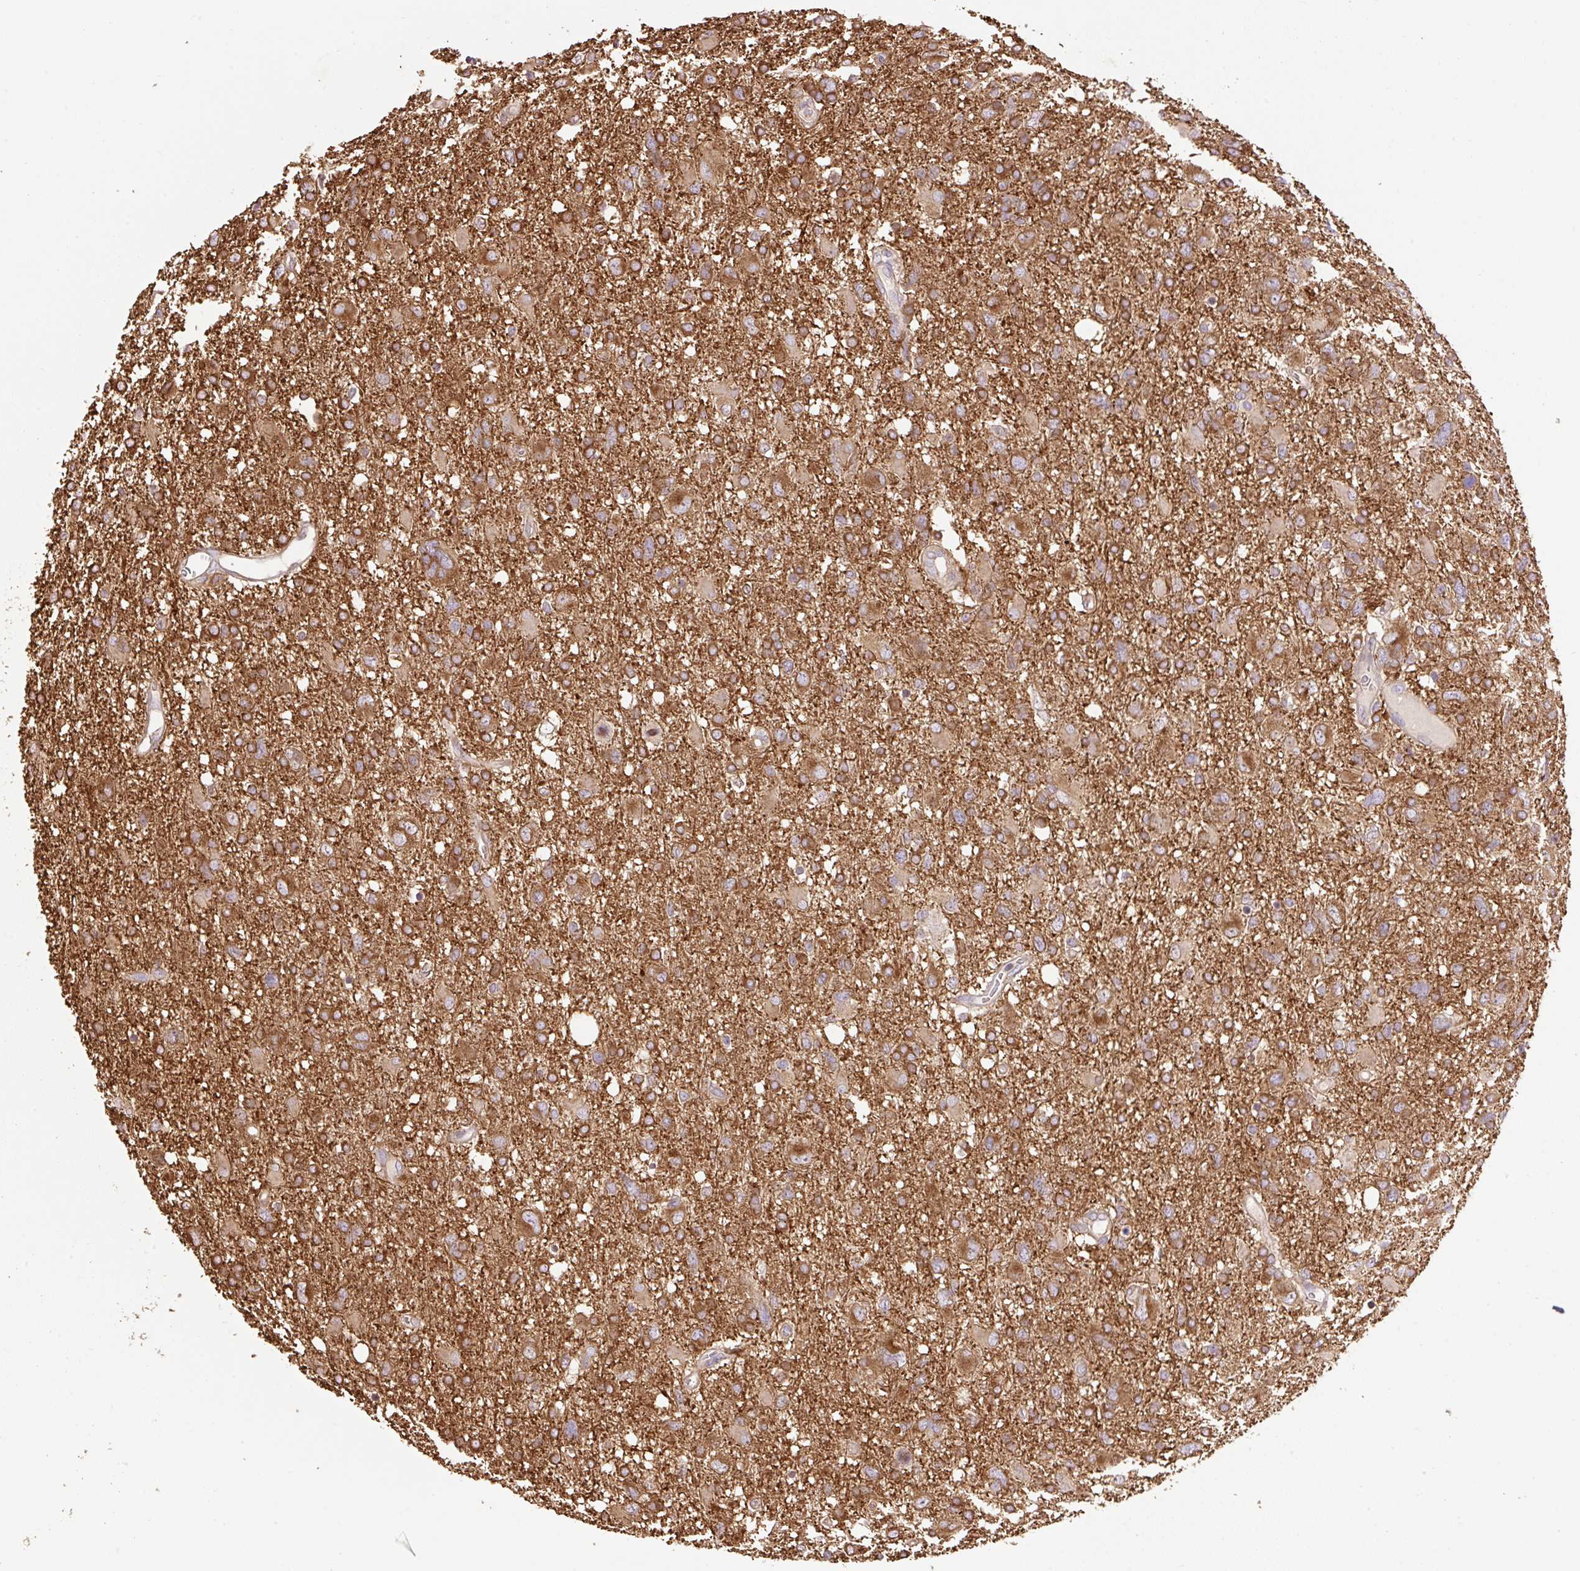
{"staining": {"intensity": "moderate", "quantity": ">75%", "location": "cytoplasmic/membranous"}, "tissue": "glioma", "cell_type": "Tumor cells", "image_type": "cancer", "snomed": [{"axis": "morphology", "description": "Glioma, malignant, High grade"}, {"axis": "topography", "description": "Brain"}], "caption": "Immunohistochemical staining of human malignant glioma (high-grade) demonstrates medium levels of moderate cytoplasmic/membranous positivity in approximately >75% of tumor cells. (DAB (3,3'-diaminobenzidine) IHC, brown staining for protein, blue staining for nuclei).", "gene": "COX8A", "patient": {"sex": "male", "age": 61}}